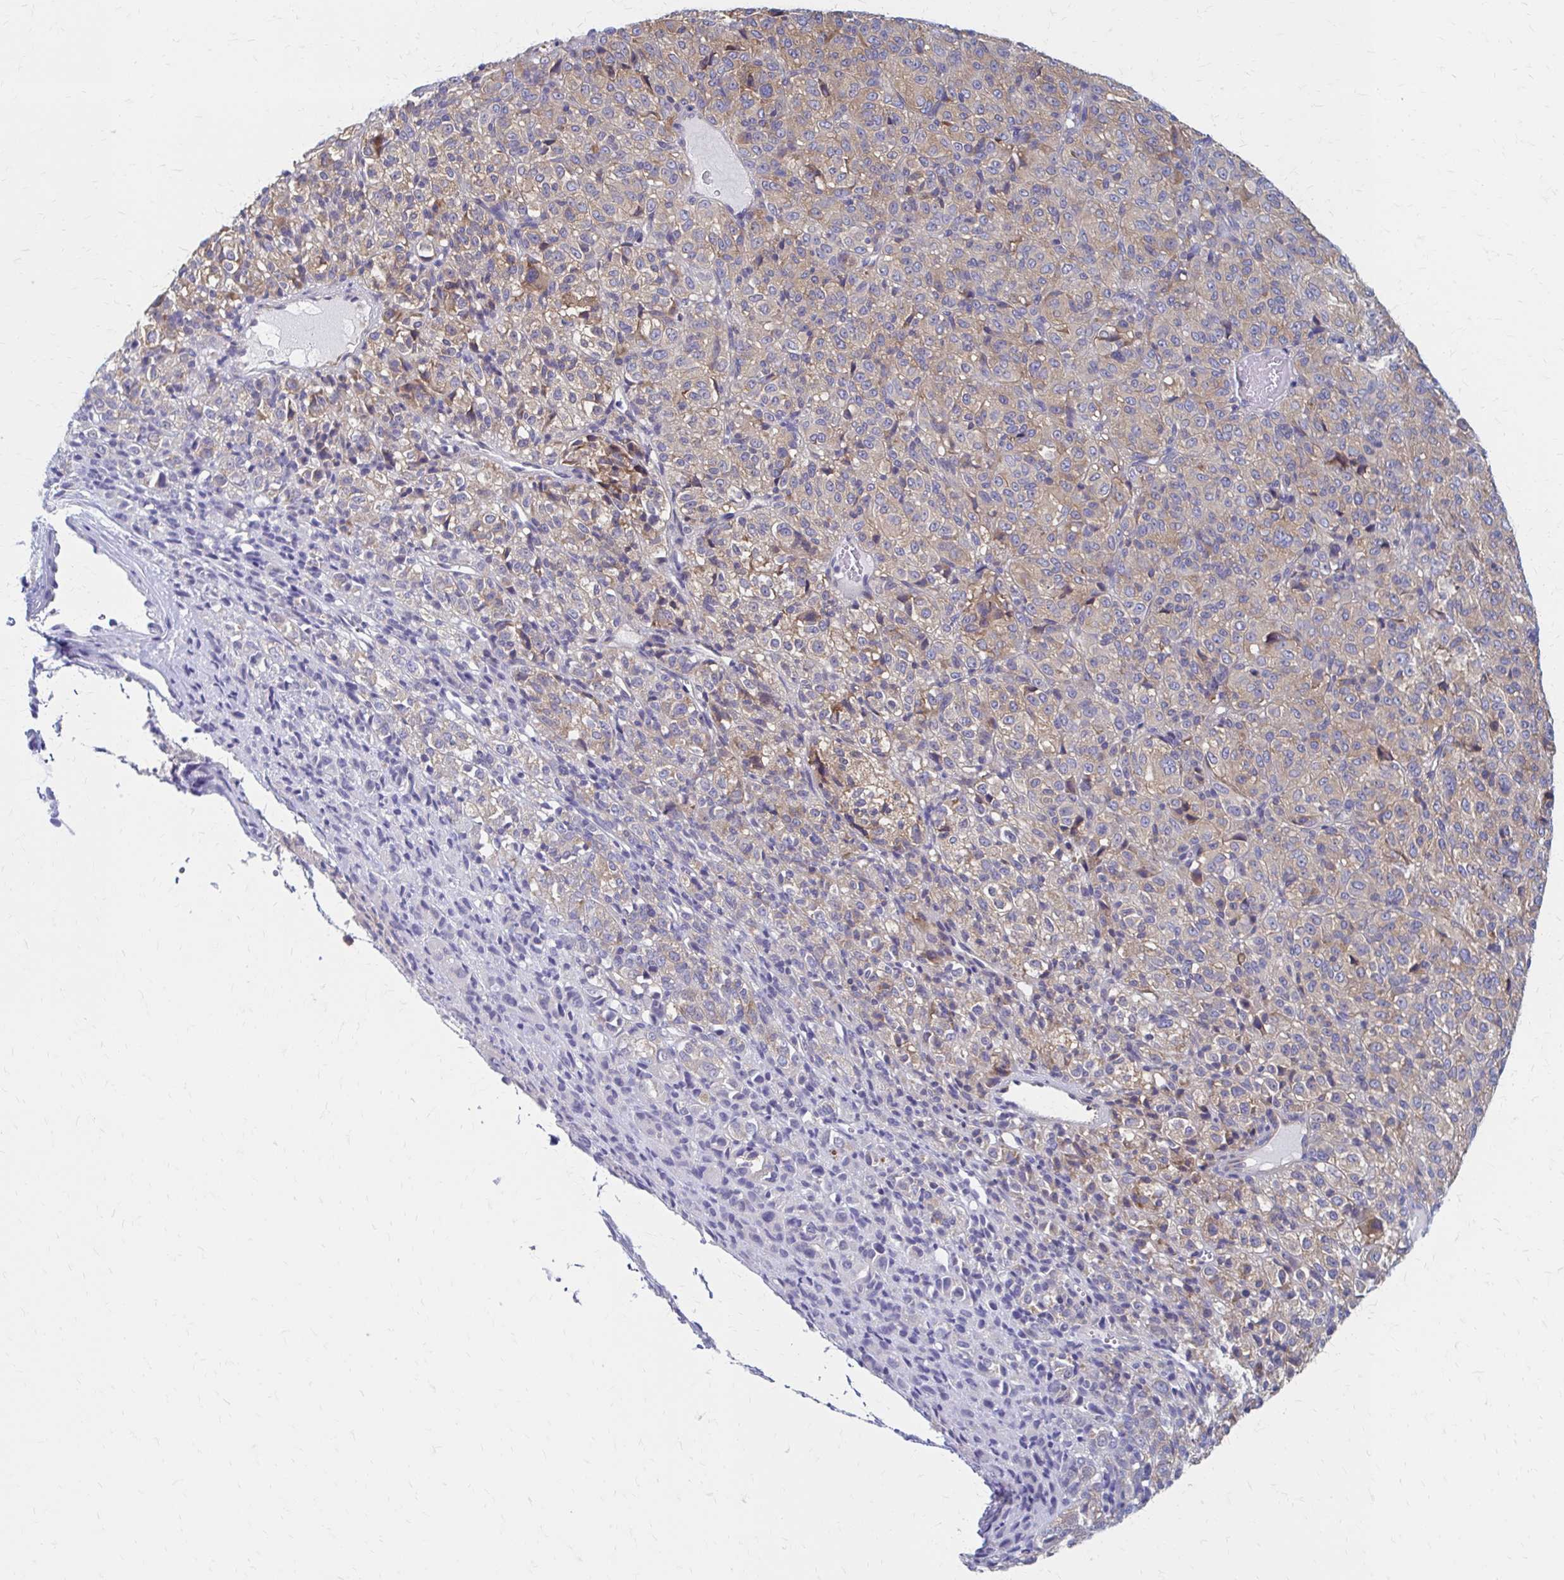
{"staining": {"intensity": "weak", "quantity": "<25%", "location": "cytoplasmic/membranous"}, "tissue": "melanoma", "cell_type": "Tumor cells", "image_type": "cancer", "snomed": [{"axis": "morphology", "description": "Malignant melanoma, Metastatic site"}, {"axis": "topography", "description": "Brain"}], "caption": "This is a photomicrograph of IHC staining of malignant melanoma (metastatic site), which shows no expression in tumor cells. The staining was performed using DAB (3,3'-diaminobenzidine) to visualize the protein expression in brown, while the nuclei were stained in blue with hematoxylin (Magnification: 20x).", "gene": "RPL27A", "patient": {"sex": "female", "age": 56}}